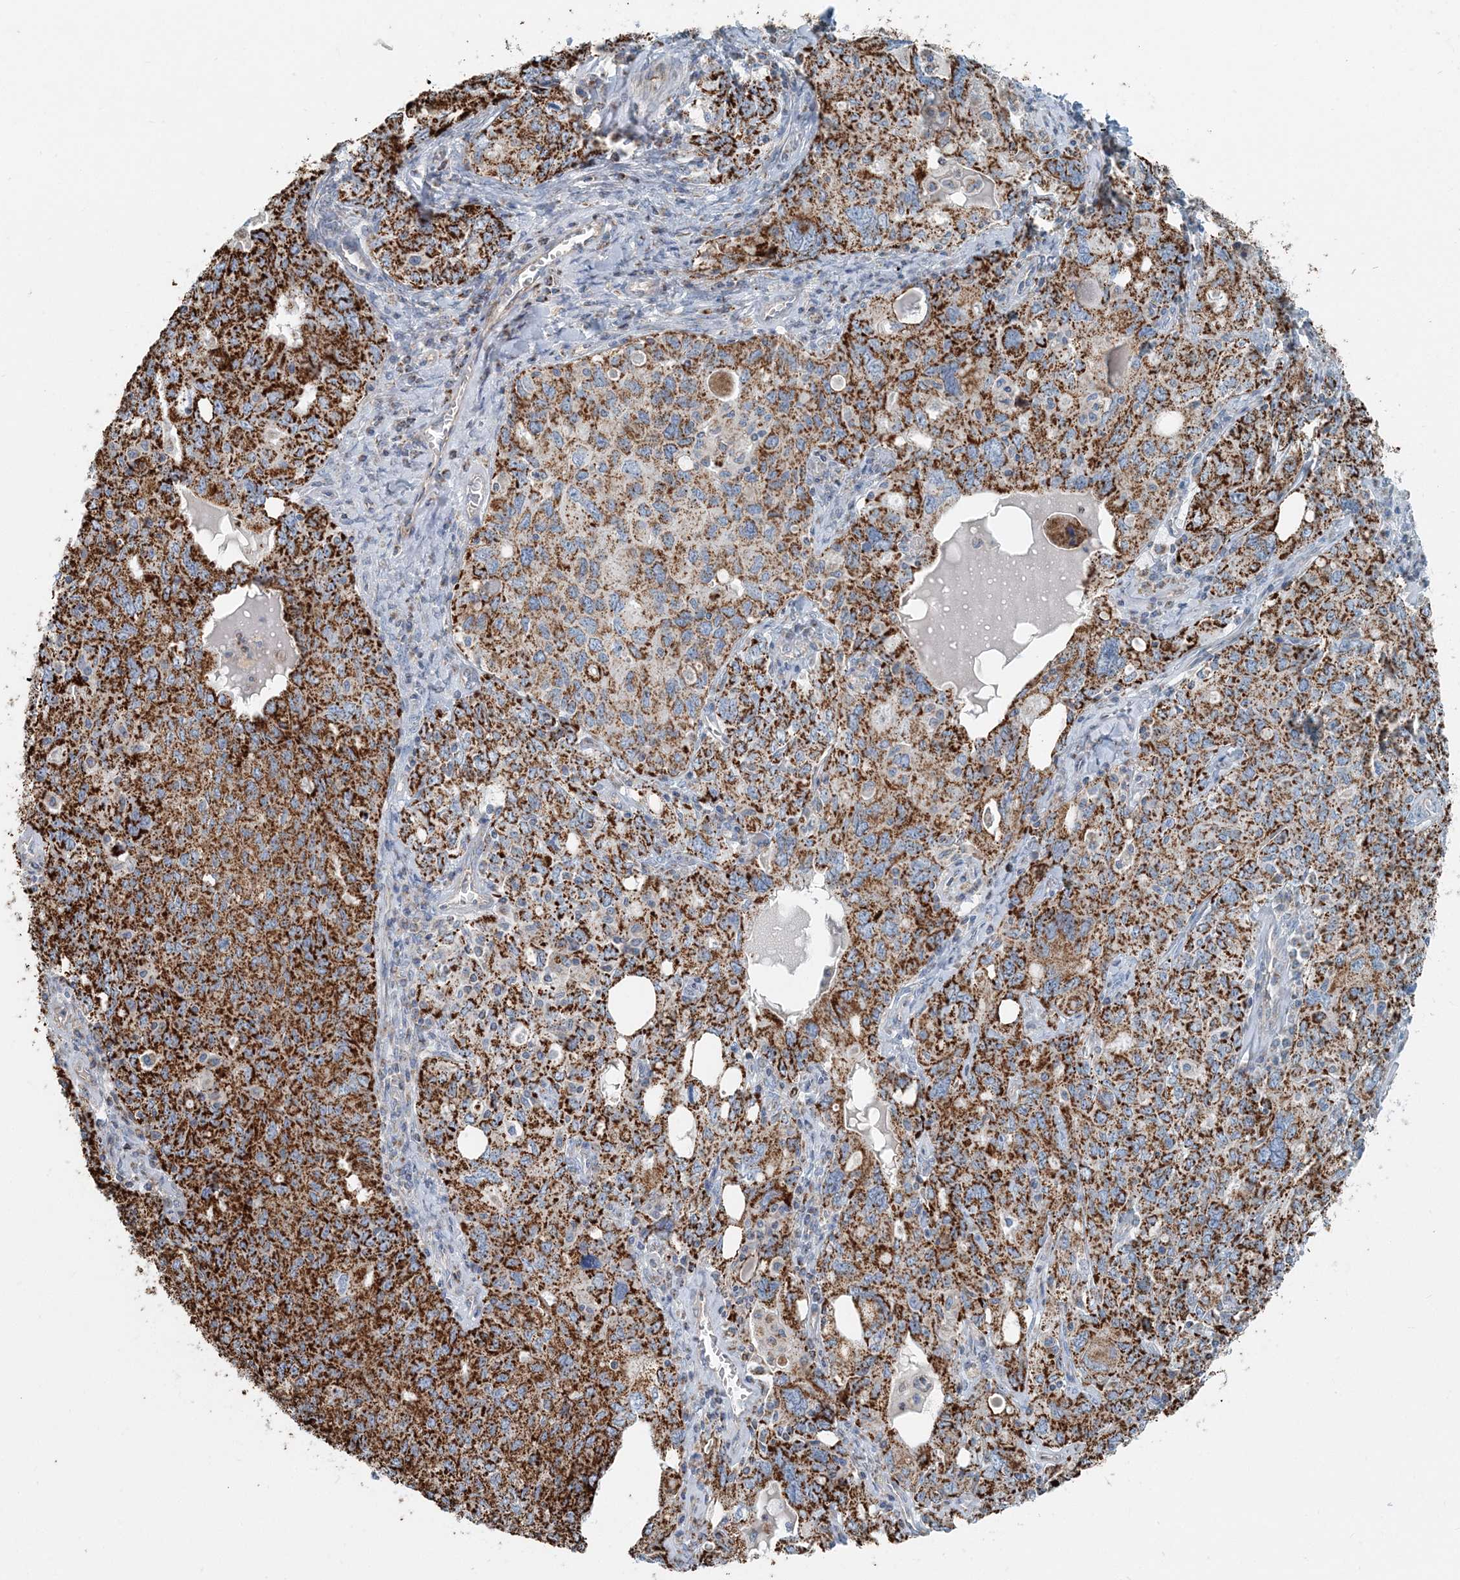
{"staining": {"intensity": "strong", "quantity": ">75%", "location": "cytoplasmic/membranous"}, "tissue": "ovarian cancer", "cell_type": "Tumor cells", "image_type": "cancer", "snomed": [{"axis": "morphology", "description": "Carcinoma, endometroid"}, {"axis": "topography", "description": "Ovary"}], "caption": "Immunohistochemical staining of ovarian cancer (endometroid carcinoma) reveals high levels of strong cytoplasmic/membranous expression in approximately >75% of tumor cells.", "gene": "INTU", "patient": {"sex": "female", "age": 62}}